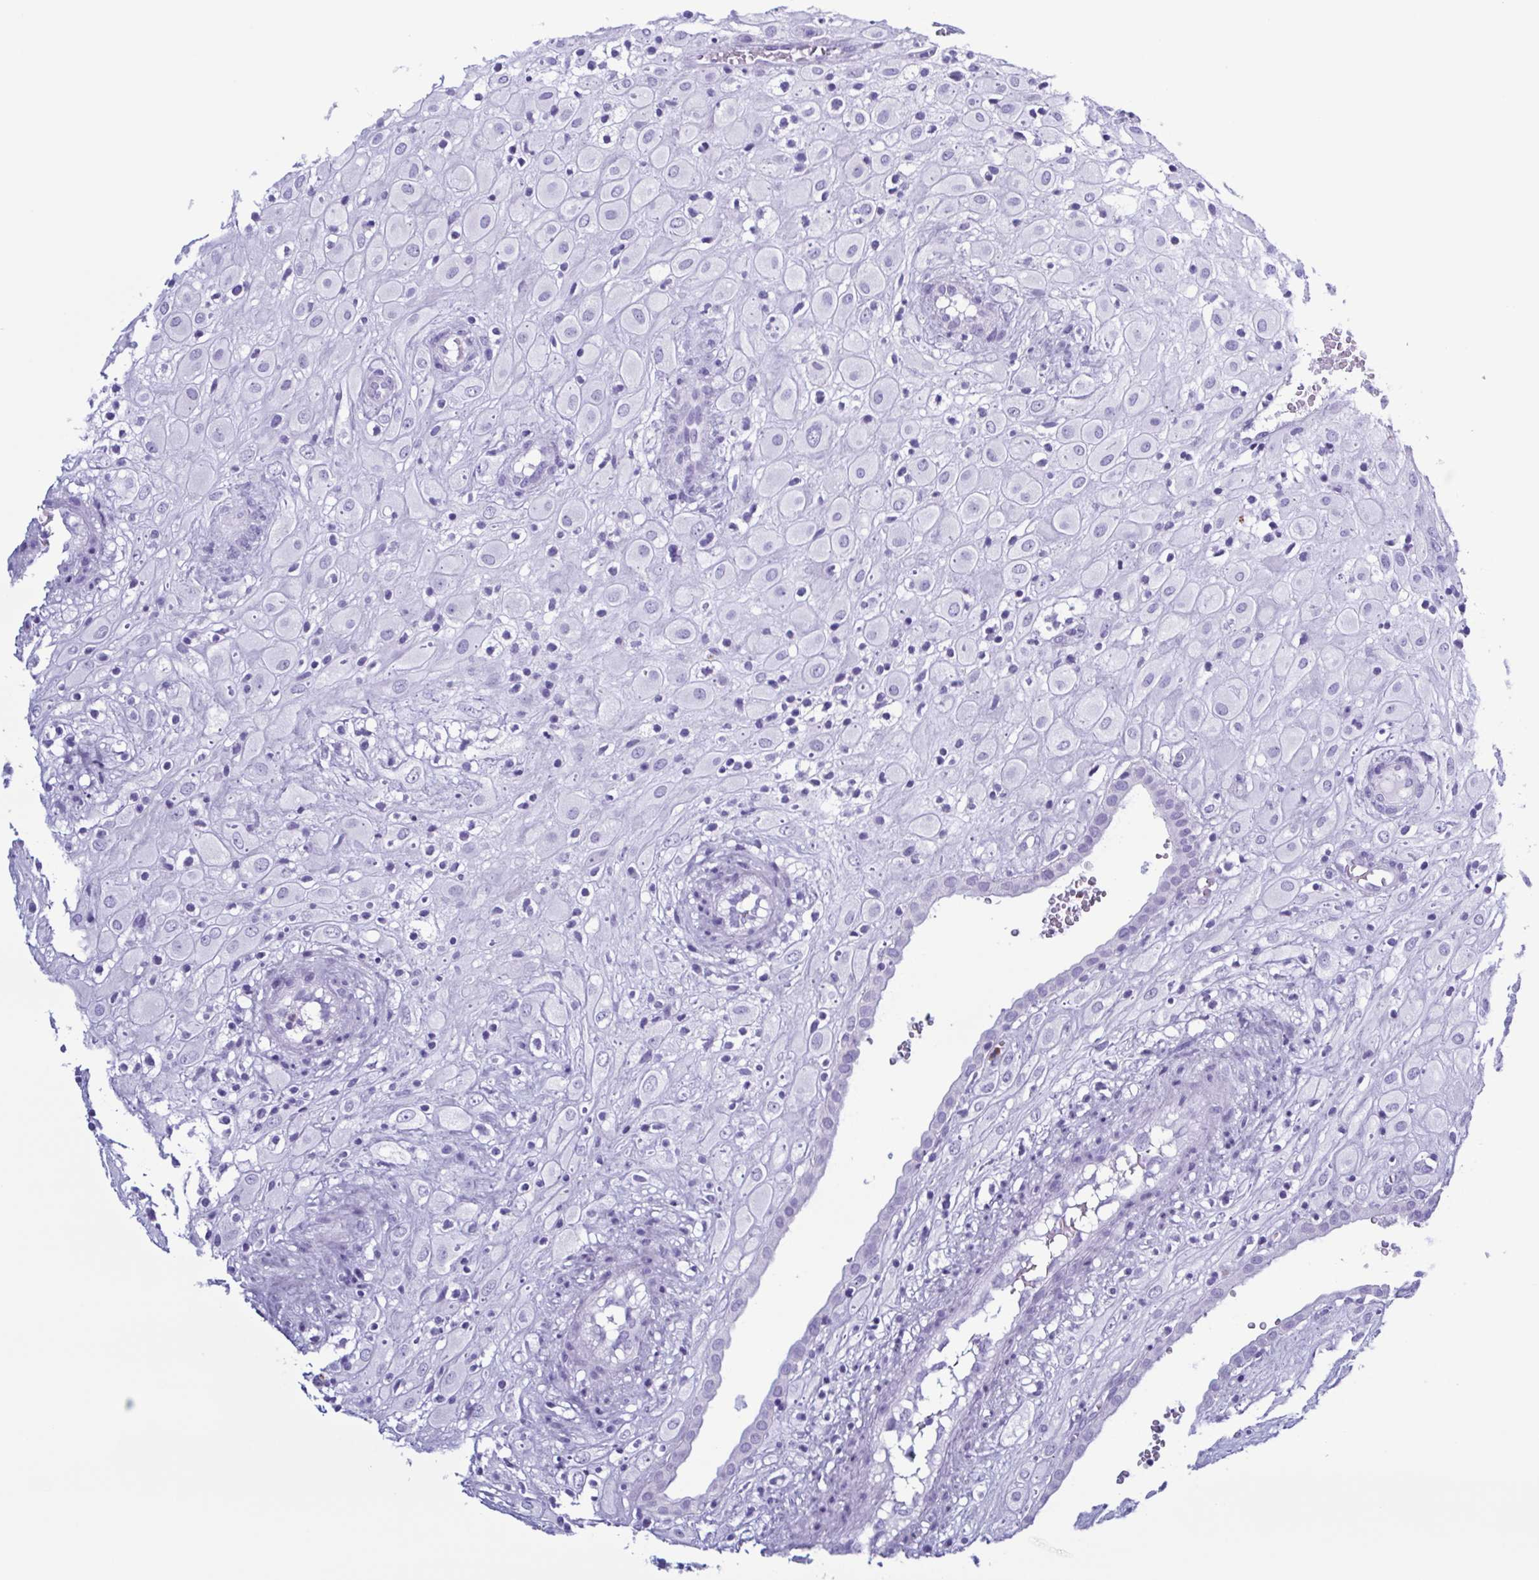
{"staining": {"intensity": "negative", "quantity": "none", "location": "none"}, "tissue": "placenta", "cell_type": "Decidual cells", "image_type": "normal", "snomed": [{"axis": "morphology", "description": "Normal tissue, NOS"}, {"axis": "topography", "description": "Placenta"}], "caption": "DAB immunohistochemical staining of benign human placenta displays no significant staining in decidual cells. Brightfield microscopy of immunohistochemistry stained with DAB (3,3'-diaminobenzidine) (brown) and hematoxylin (blue), captured at high magnification.", "gene": "LTF", "patient": {"sex": "female", "age": 24}}